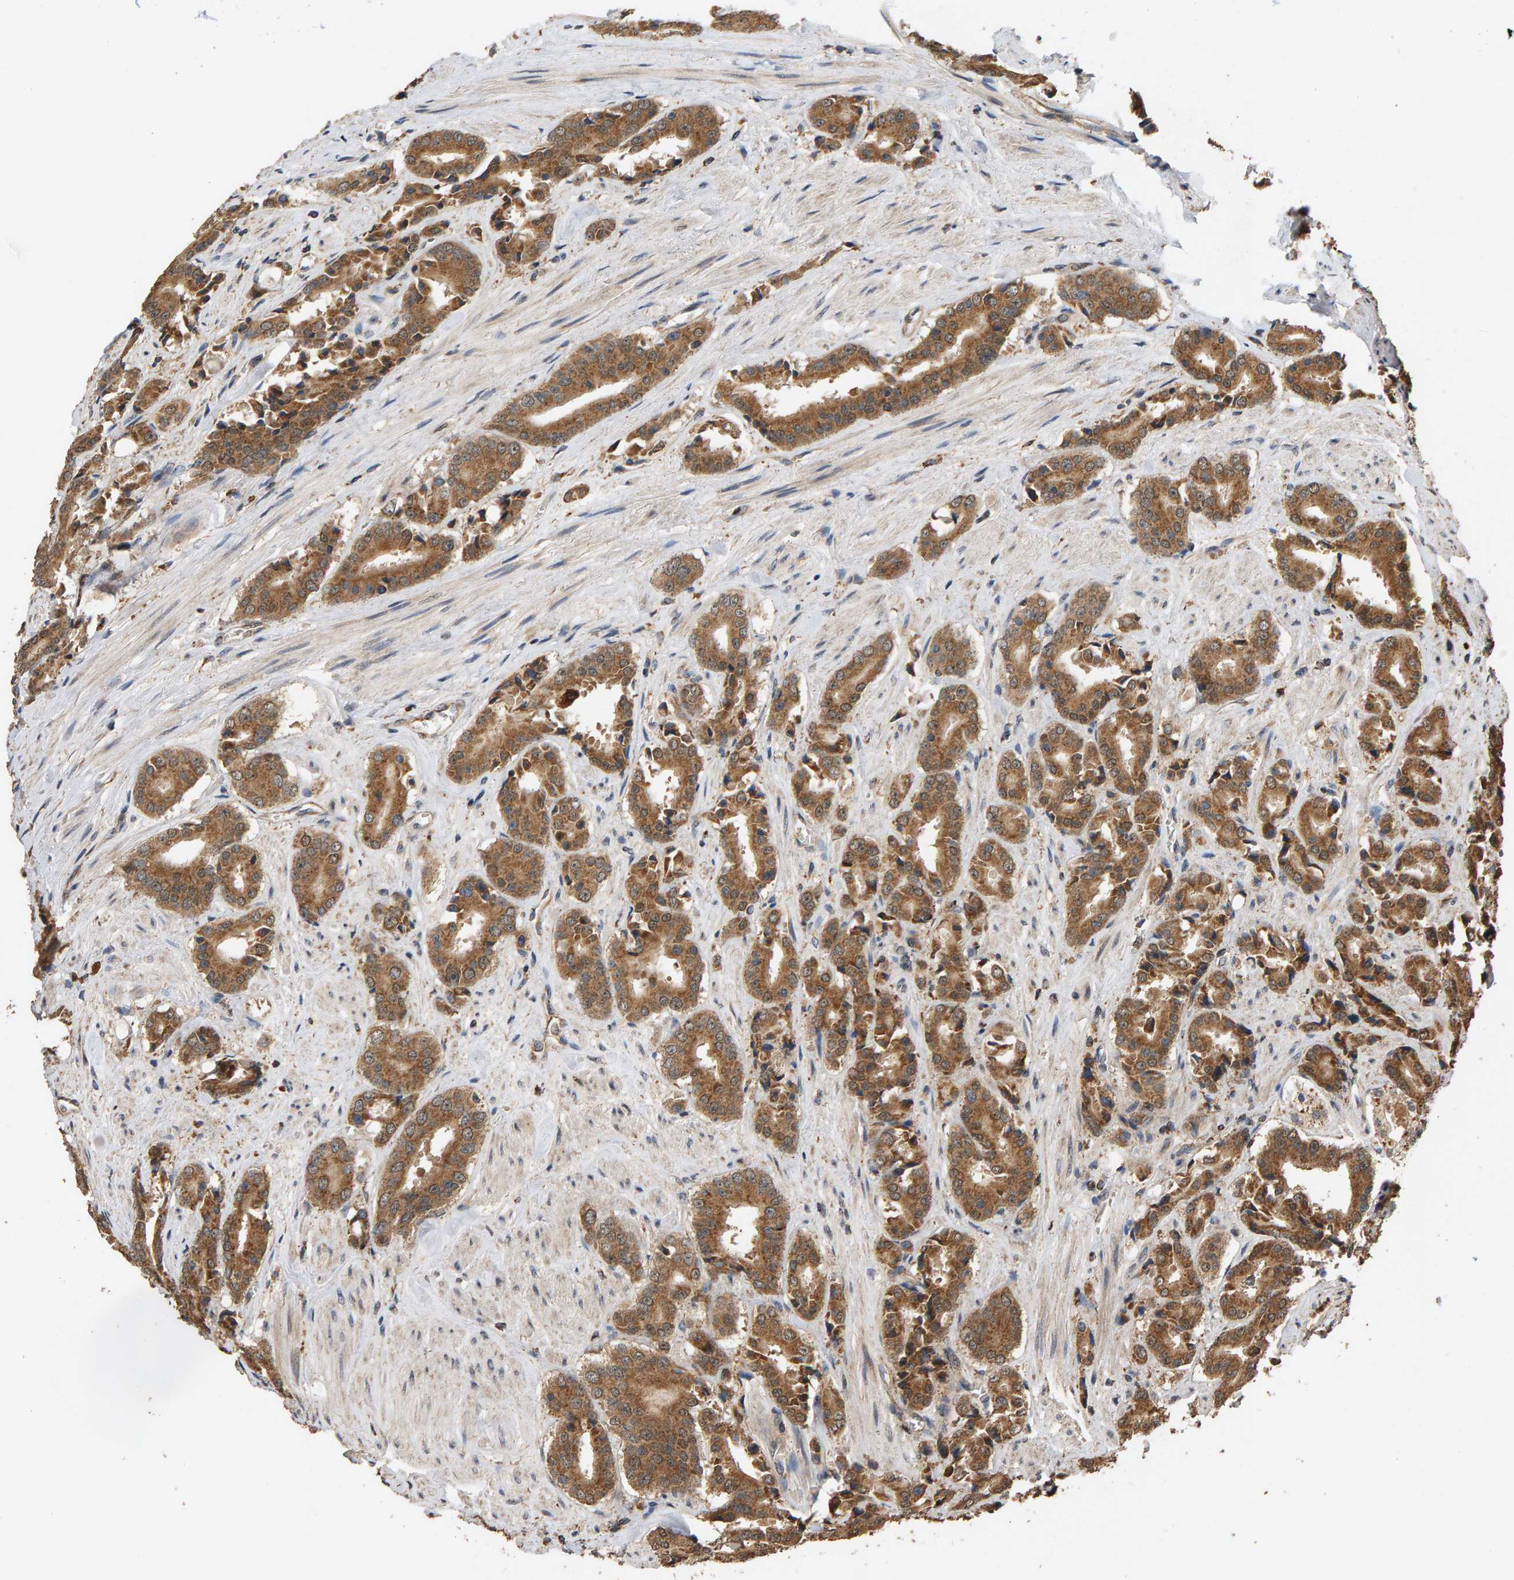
{"staining": {"intensity": "moderate", "quantity": ">75%", "location": "cytoplasmic/membranous"}, "tissue": "prostate cancer", "cell_type": "Tumor cells", "image_type": "cancer", "snomed": [{"axis": "morphology", "description": "Adenocarcinoma, High grade"}, {"axis": "topography", "description": "Prostate"}], "caption": "Prostate high-grade adenocarcinoma stained with a brown dye shows moderate cytoplasmic/membranous positive positivity in approximately >75% of tumor cells.", "gene": "GSTK1", "patient": {"sex": "male", "age": 71}}